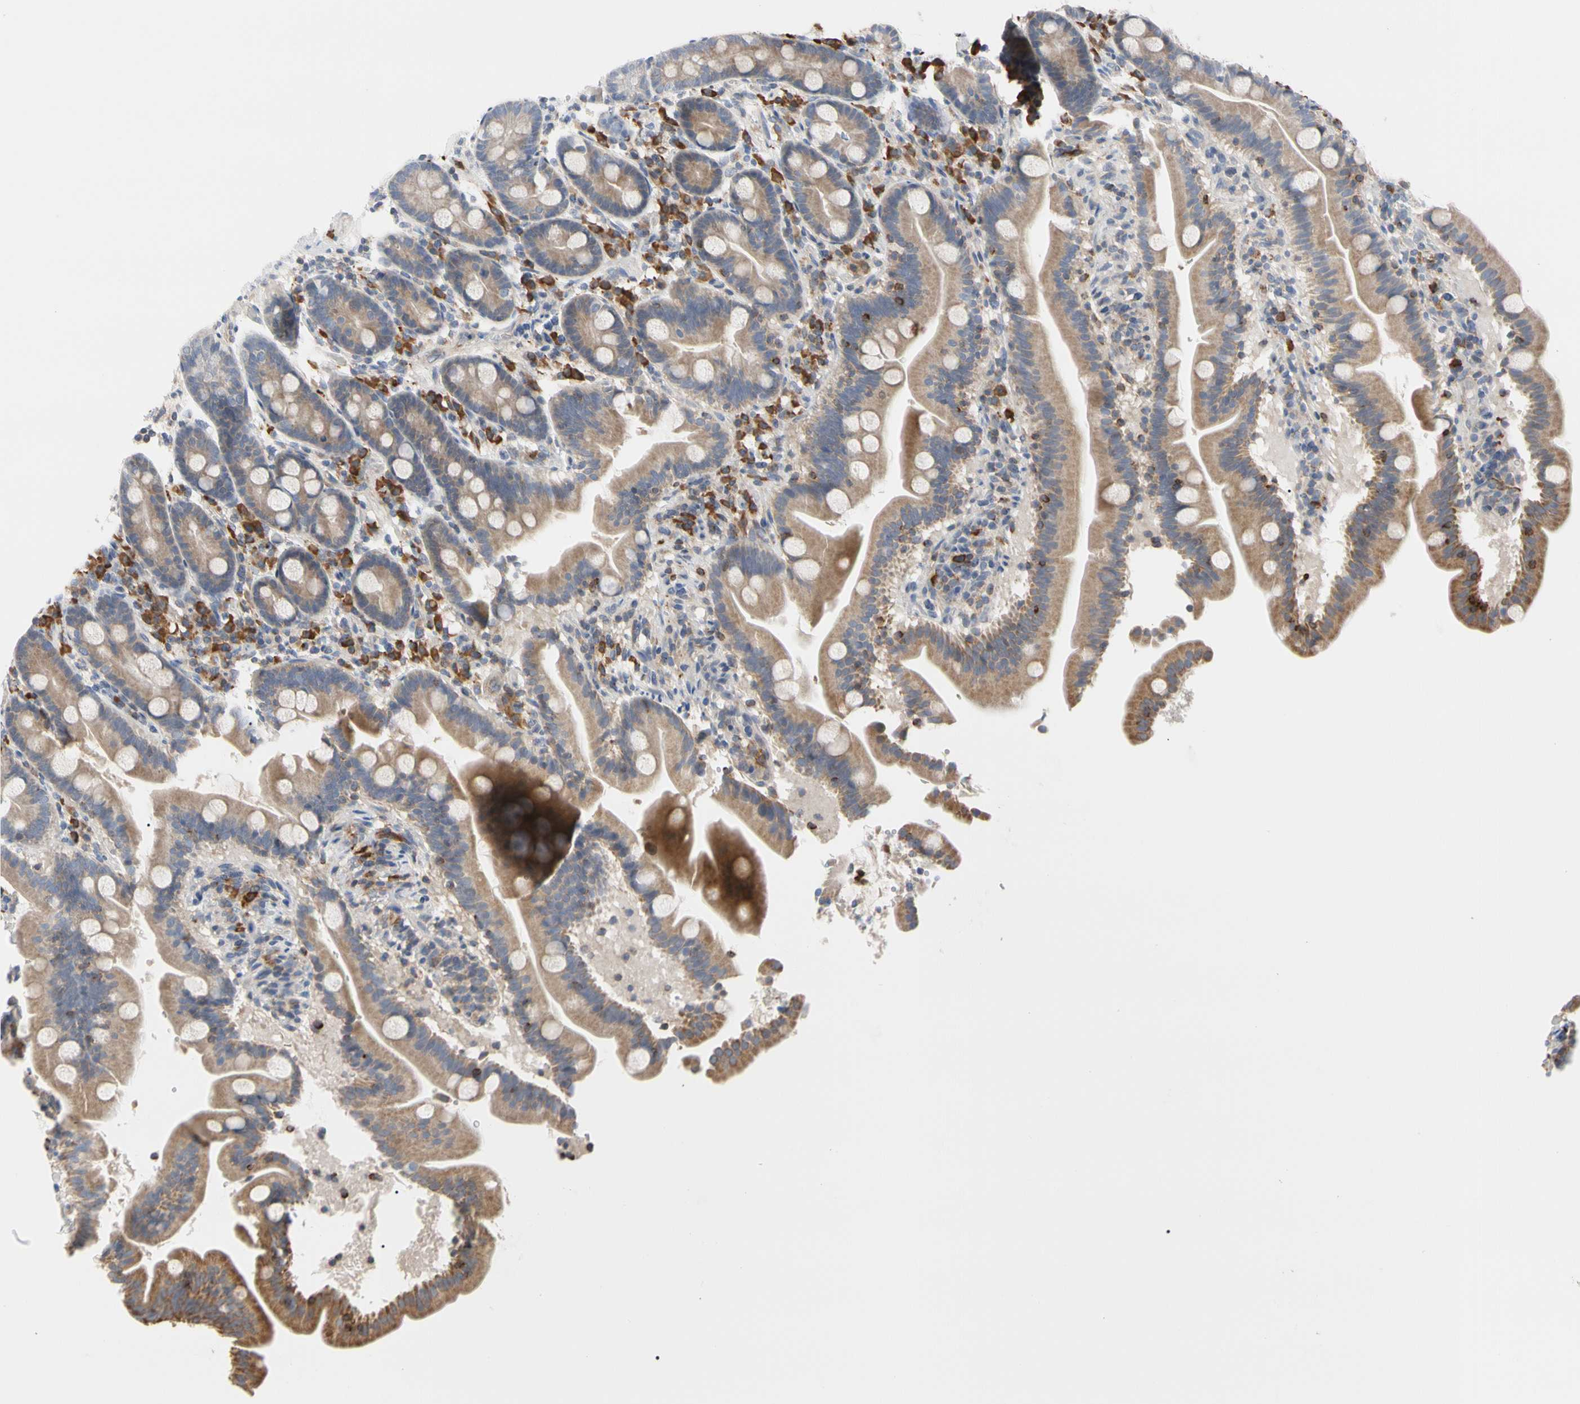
{"staining": {"intensity": "moderate", "quantity": ">75%", "location": "cytoplasmic/membranous"}, "tissue": "duodenum", "cell_type": "Glandular cells", "image_type": "normal", "snomed": [{"axis": "morphology", "description": "Normal tissue, NOS"}, {"axis": "topography", "description": "Duodenum"}], "caption": "Glandular cells display moderate cytoplasmic/membranous staining in about >75% of cells in unremarkable duodenum. The staining was performed using DAB, with brown indicating positive protein expression. Nuclei are stained blue with hematoxylin.", "gene": "MCL1", "patient": {"sex": "male", "age": 54}}